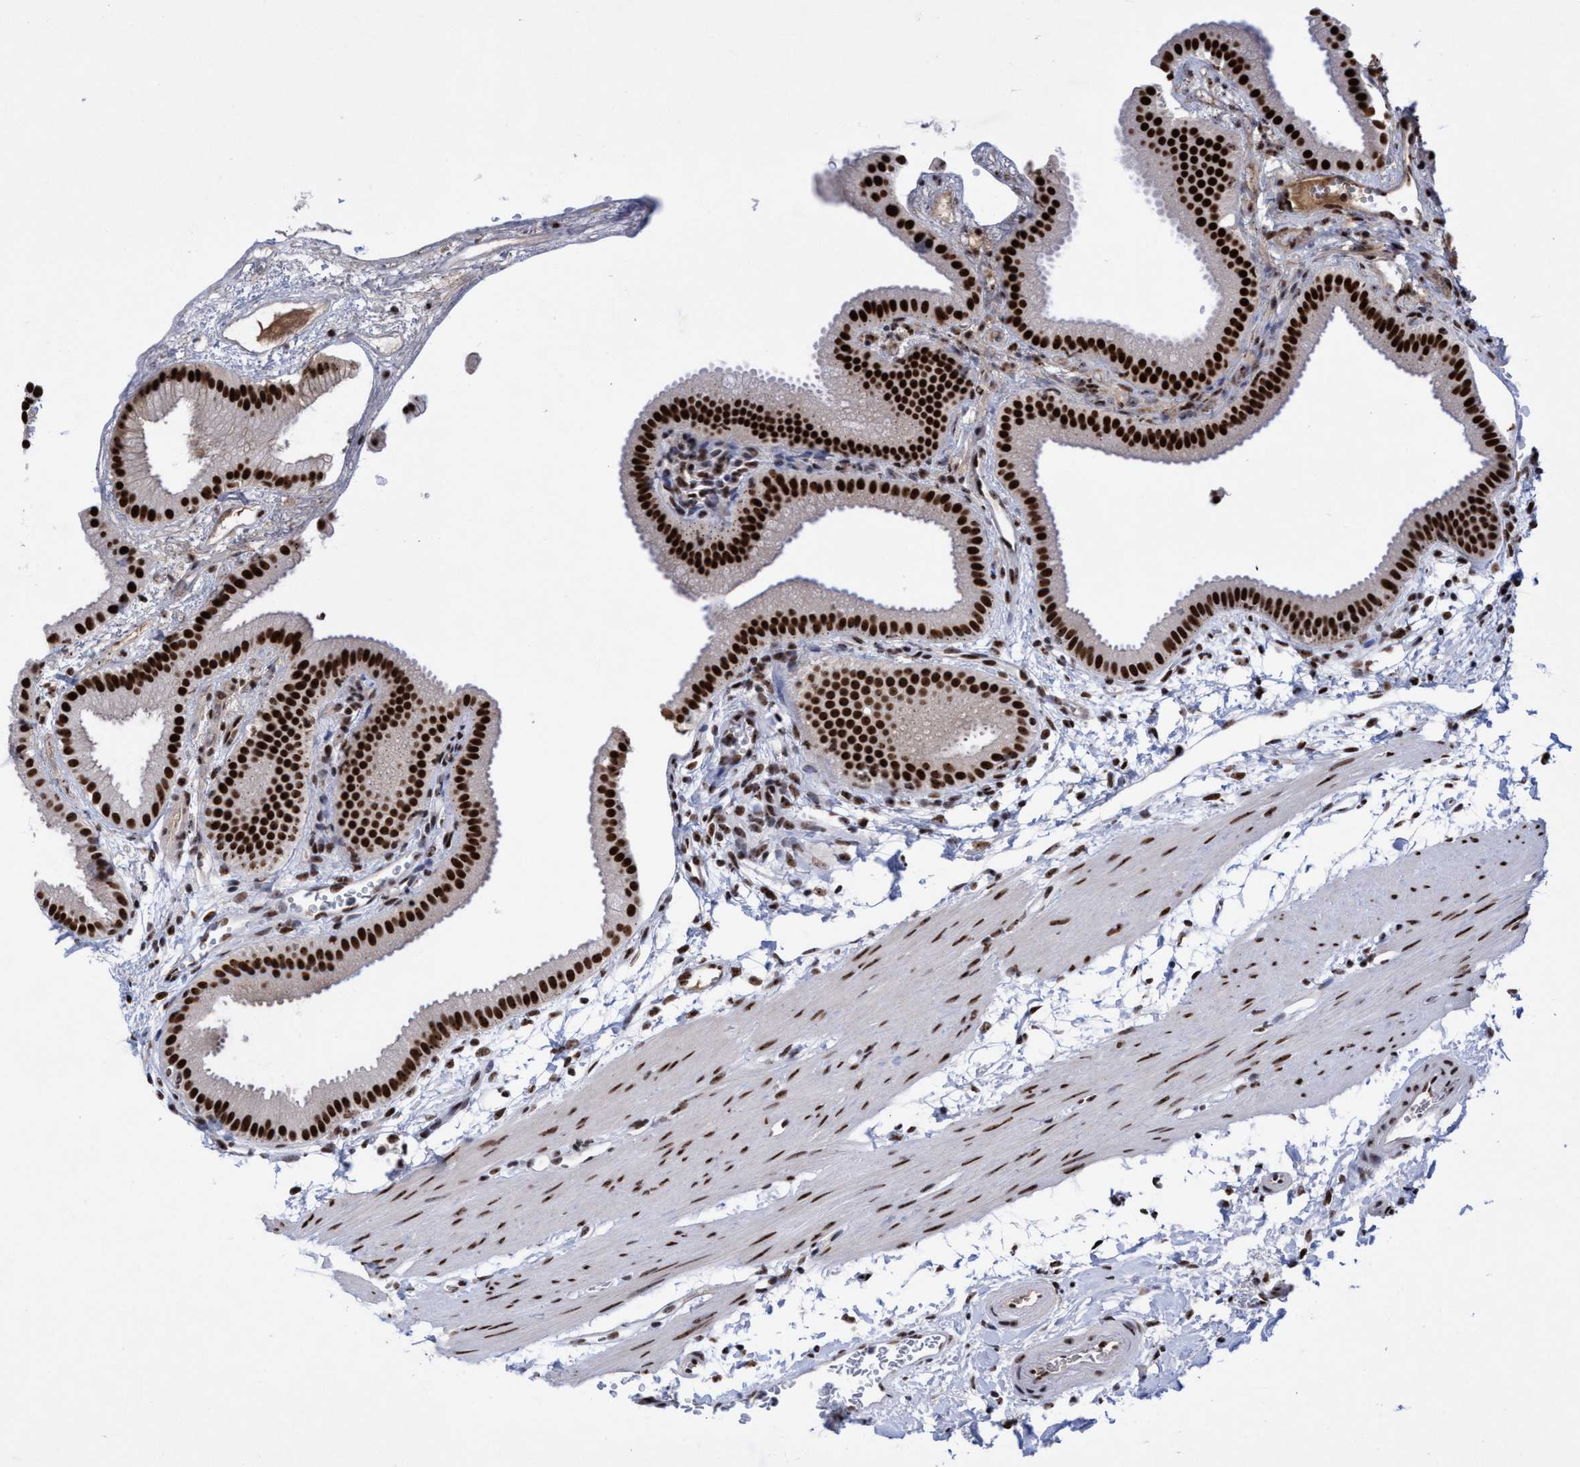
{"staining": {"intensity": "strong", "quantity": ">75%", "location": "nuclear"}, "tissue": "gallbladder", "cell_type": "Glandular cells", "image_type": "normal", "snomed": [{"axis": "morphology", "description": "Normal tissue, NOS"}, {"axis": "topography", "description": "Gallbladder"}], "caption": "Unremarkable gallbladder demonstrates strong nuclear expression in approximately >75% of glandular cells, visualized by immunohistochemistry.", "gene": "EFCAB10", "patient": {"sex": "female", "age": 64}}